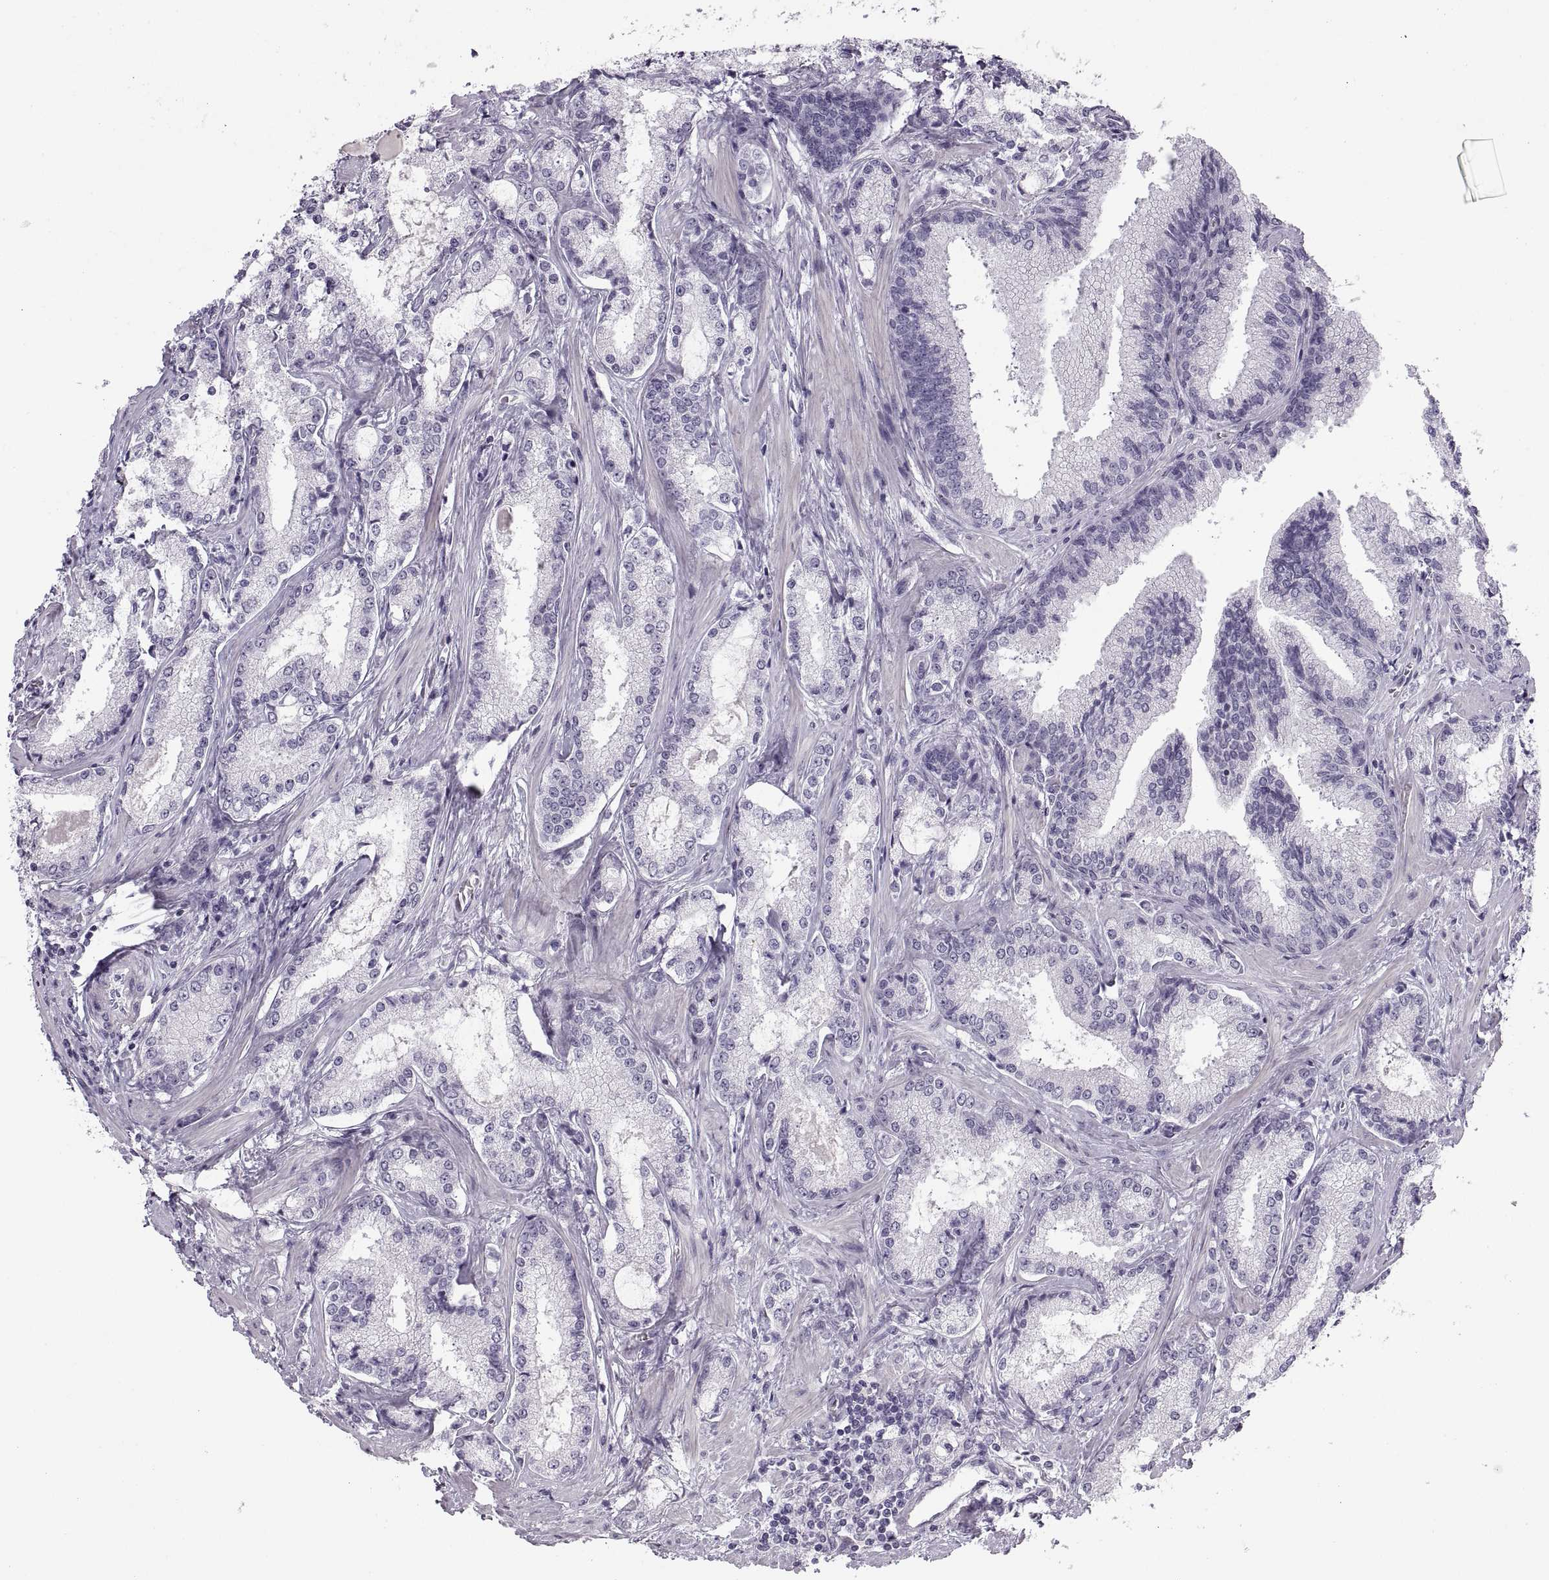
{"staining": {"intensity": "negative", "quantity": "none", "location": "none"}, "tissue": "prostate cancer", "cell_type": "Tumor cells", "image_type": "cancer", "snomed": [{"axis": "morphology", "description": "Adenocarcinoma, Low grade"}, {"axis": "topography", "description": "Prostate"}], "caption": "A micrograph of adenocarcinoma (low-grade) (prostate) stained for a protein reveals no brown staining in tumor cells.", "gene": "C3orf22", "patient": {"sex": "male", "age": 56}}